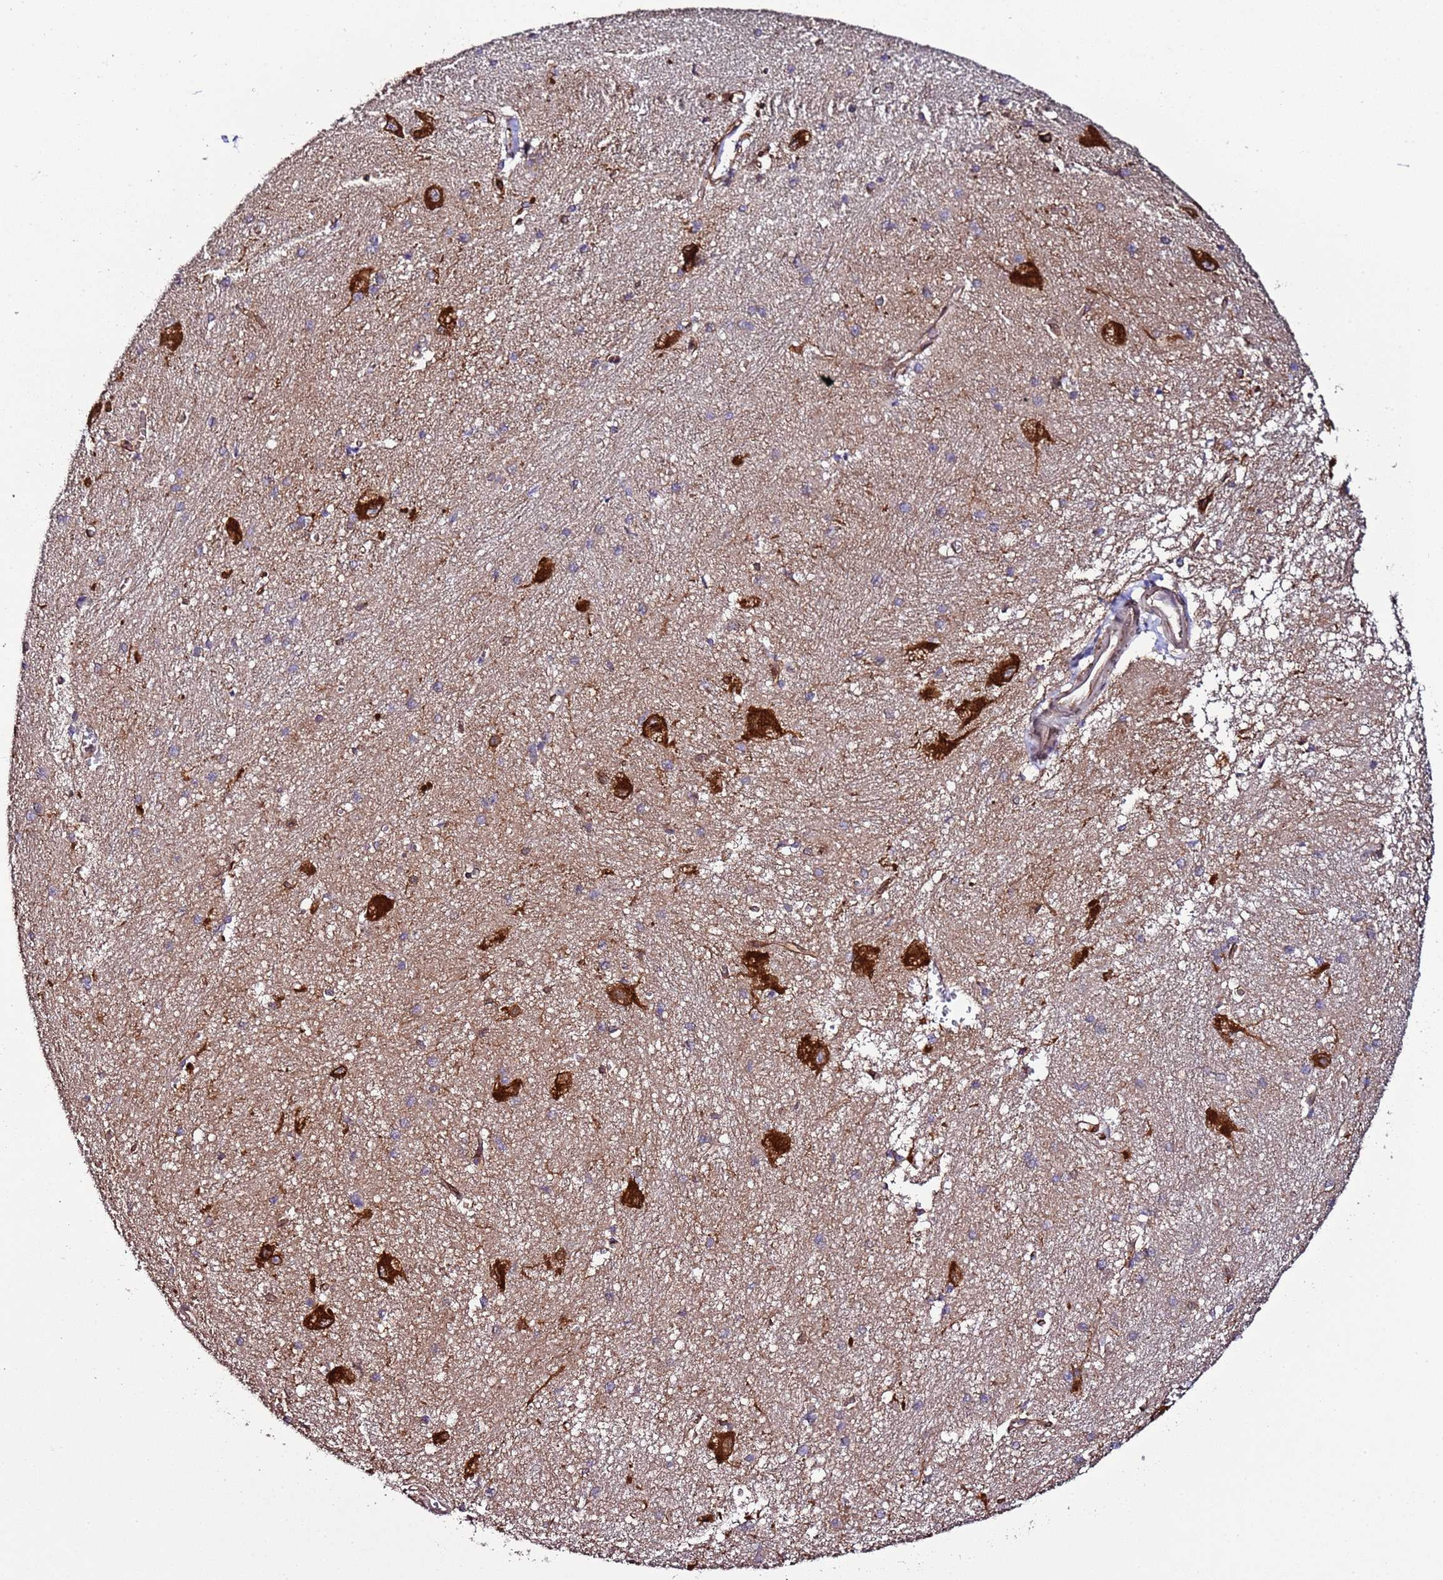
{"staining": {"intensity": "strong", "quantity": "<25%", "location": "cytoplasmic/membranous"}, "tissue": "caudate", "cell_type": "Glial cells", "image_type": "normal", "snomed": [{"axis": "morphology", "description": "Normal tissue, NOS"}, {"axis": "topography", "description": "Lateral ventricle wall"}], "caption": "Immunohistochemical staining of benign caudate reveals medium levels of strong cytoplasmic/membranous staining in approximately <25% of glial cells.", "gene": "SLC41A3", "patient": {"sex": "male", "age": 37}}